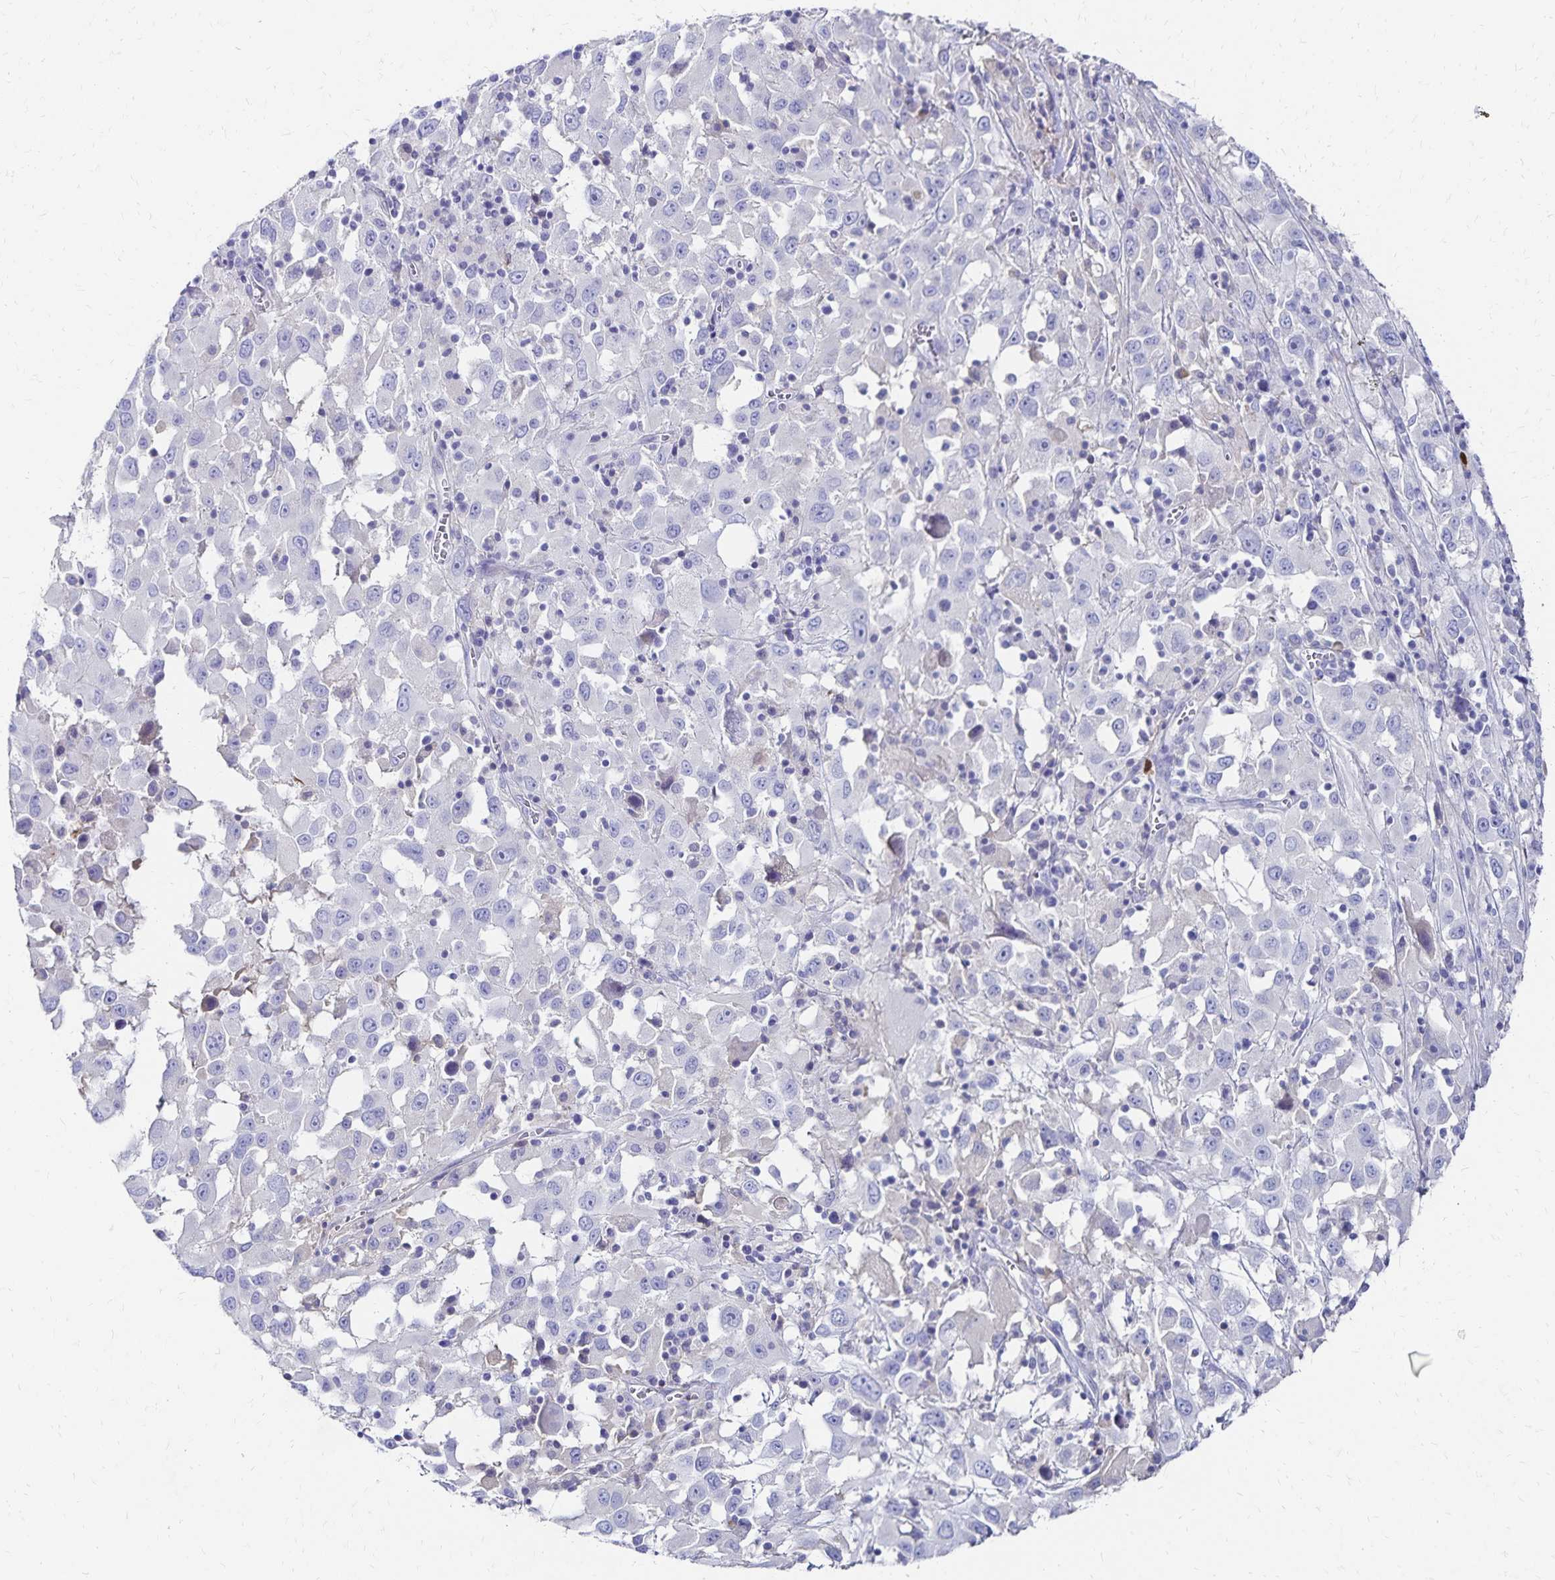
{"staining": {"intensity": "negative", "quantity": "none", "location": "none"}, "tissue": "melanoma", "cell_type": "Tumor cells", "image_type": "cancer", "snomed": [{"axis": "morphology", "description": "Malignant melanoma, Metastatic site"}, {"axis": "topography", "description": "Soft tissue"}], "caption": "The image reveals no significant expression in tumor cells of melanoma.", "gene": "PAX5", "patient": {"sex": "male", "age": 50}}